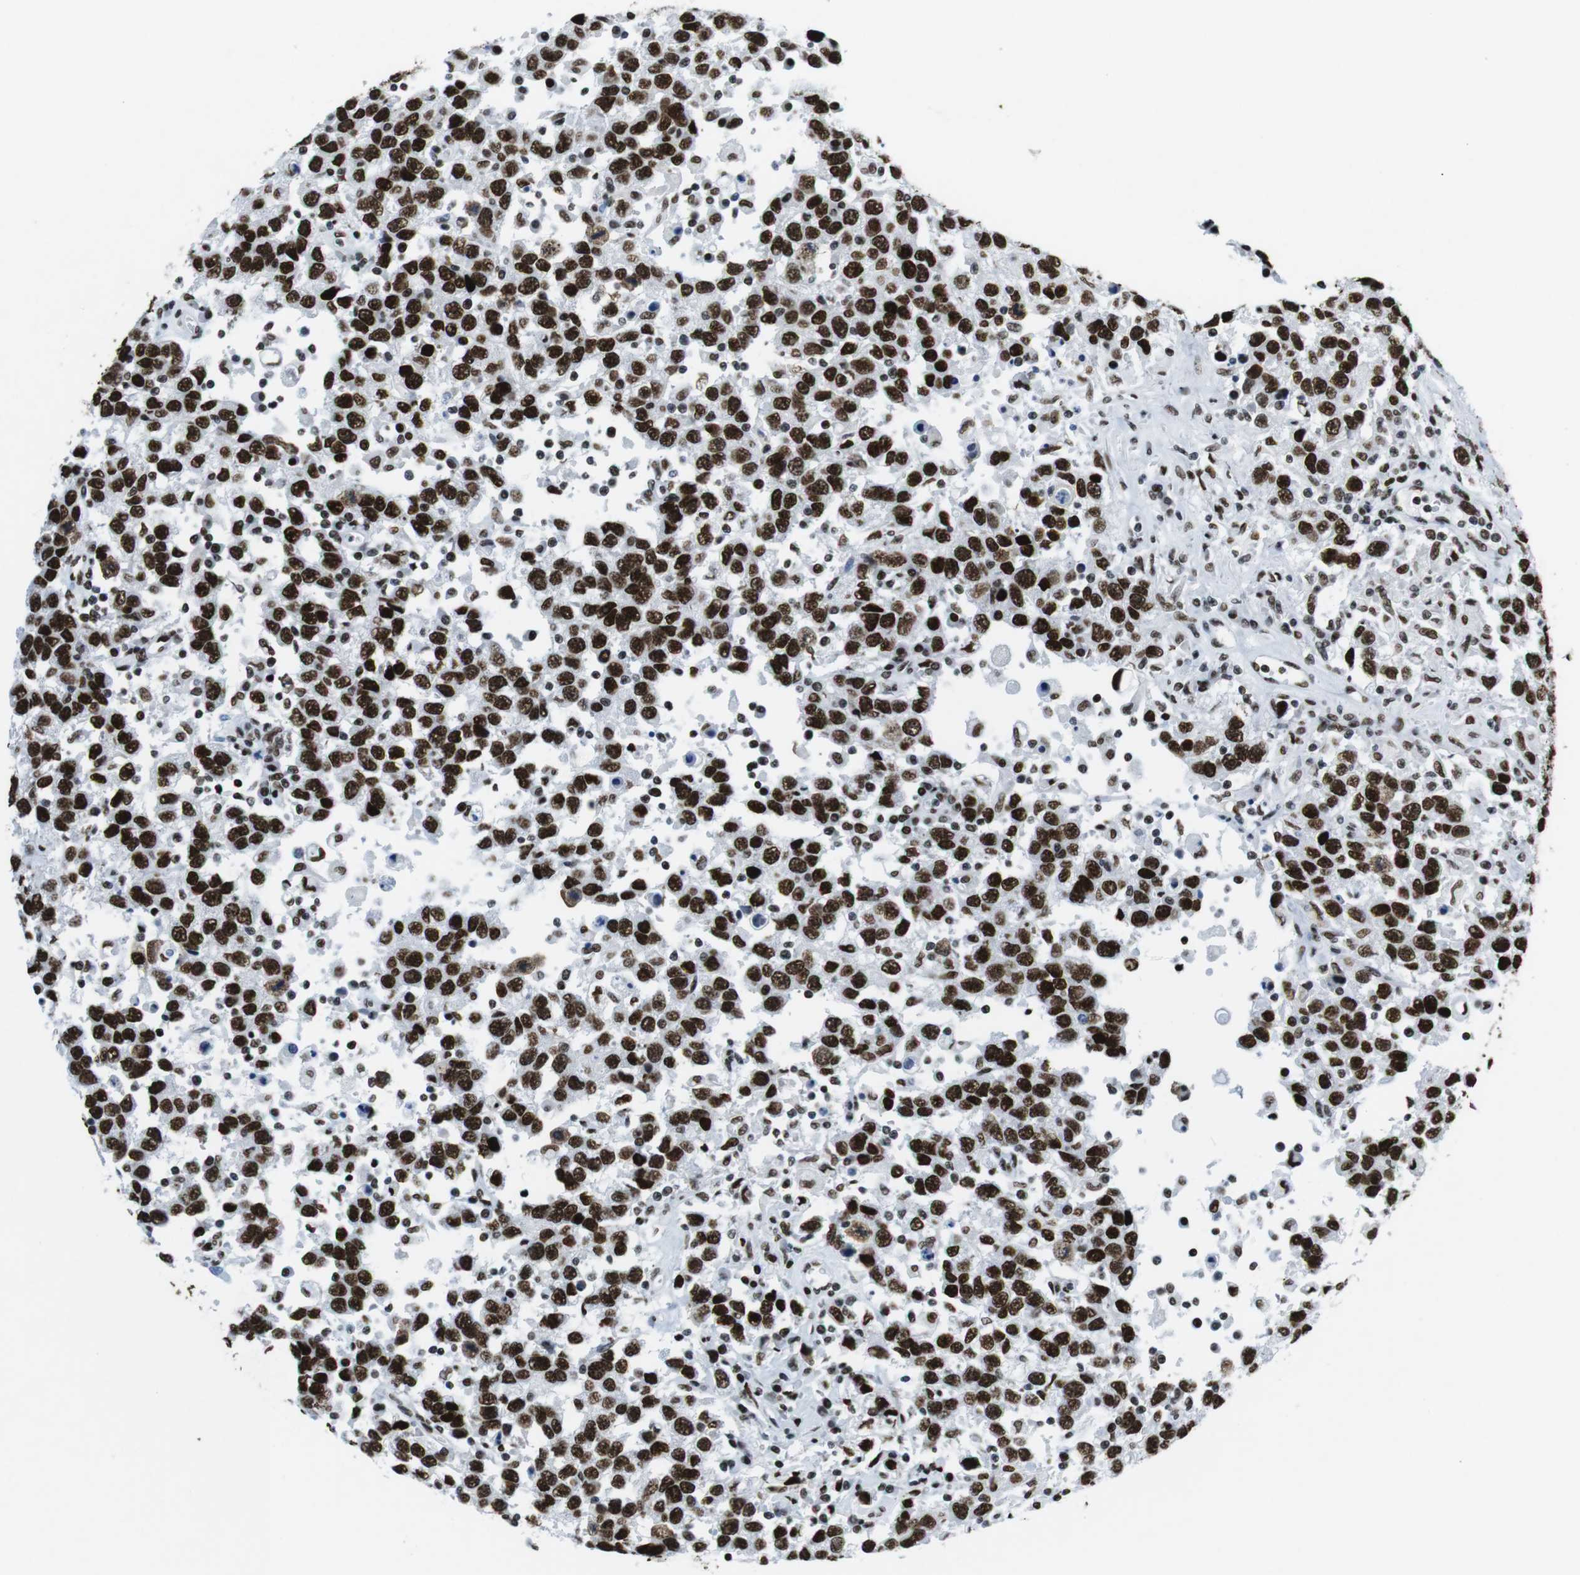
{"staining": {"intensity": "strong", "quantity": ">75%", "location": "nuclear"}, "tissue": "testis cancer", "cell_type": "Tumor cells", "image_type": "cancer", "snomed": [{"axis": "morphology", "description": "Seminoma, NOS"}, {"axis": "topography", "description": "Testis"}], "caption": "Testis cancer stained with a protein marker exhibits strong staining in tumor cells.", "gene": "CITED2", "patient": {"sex": "male", "age": 41}}